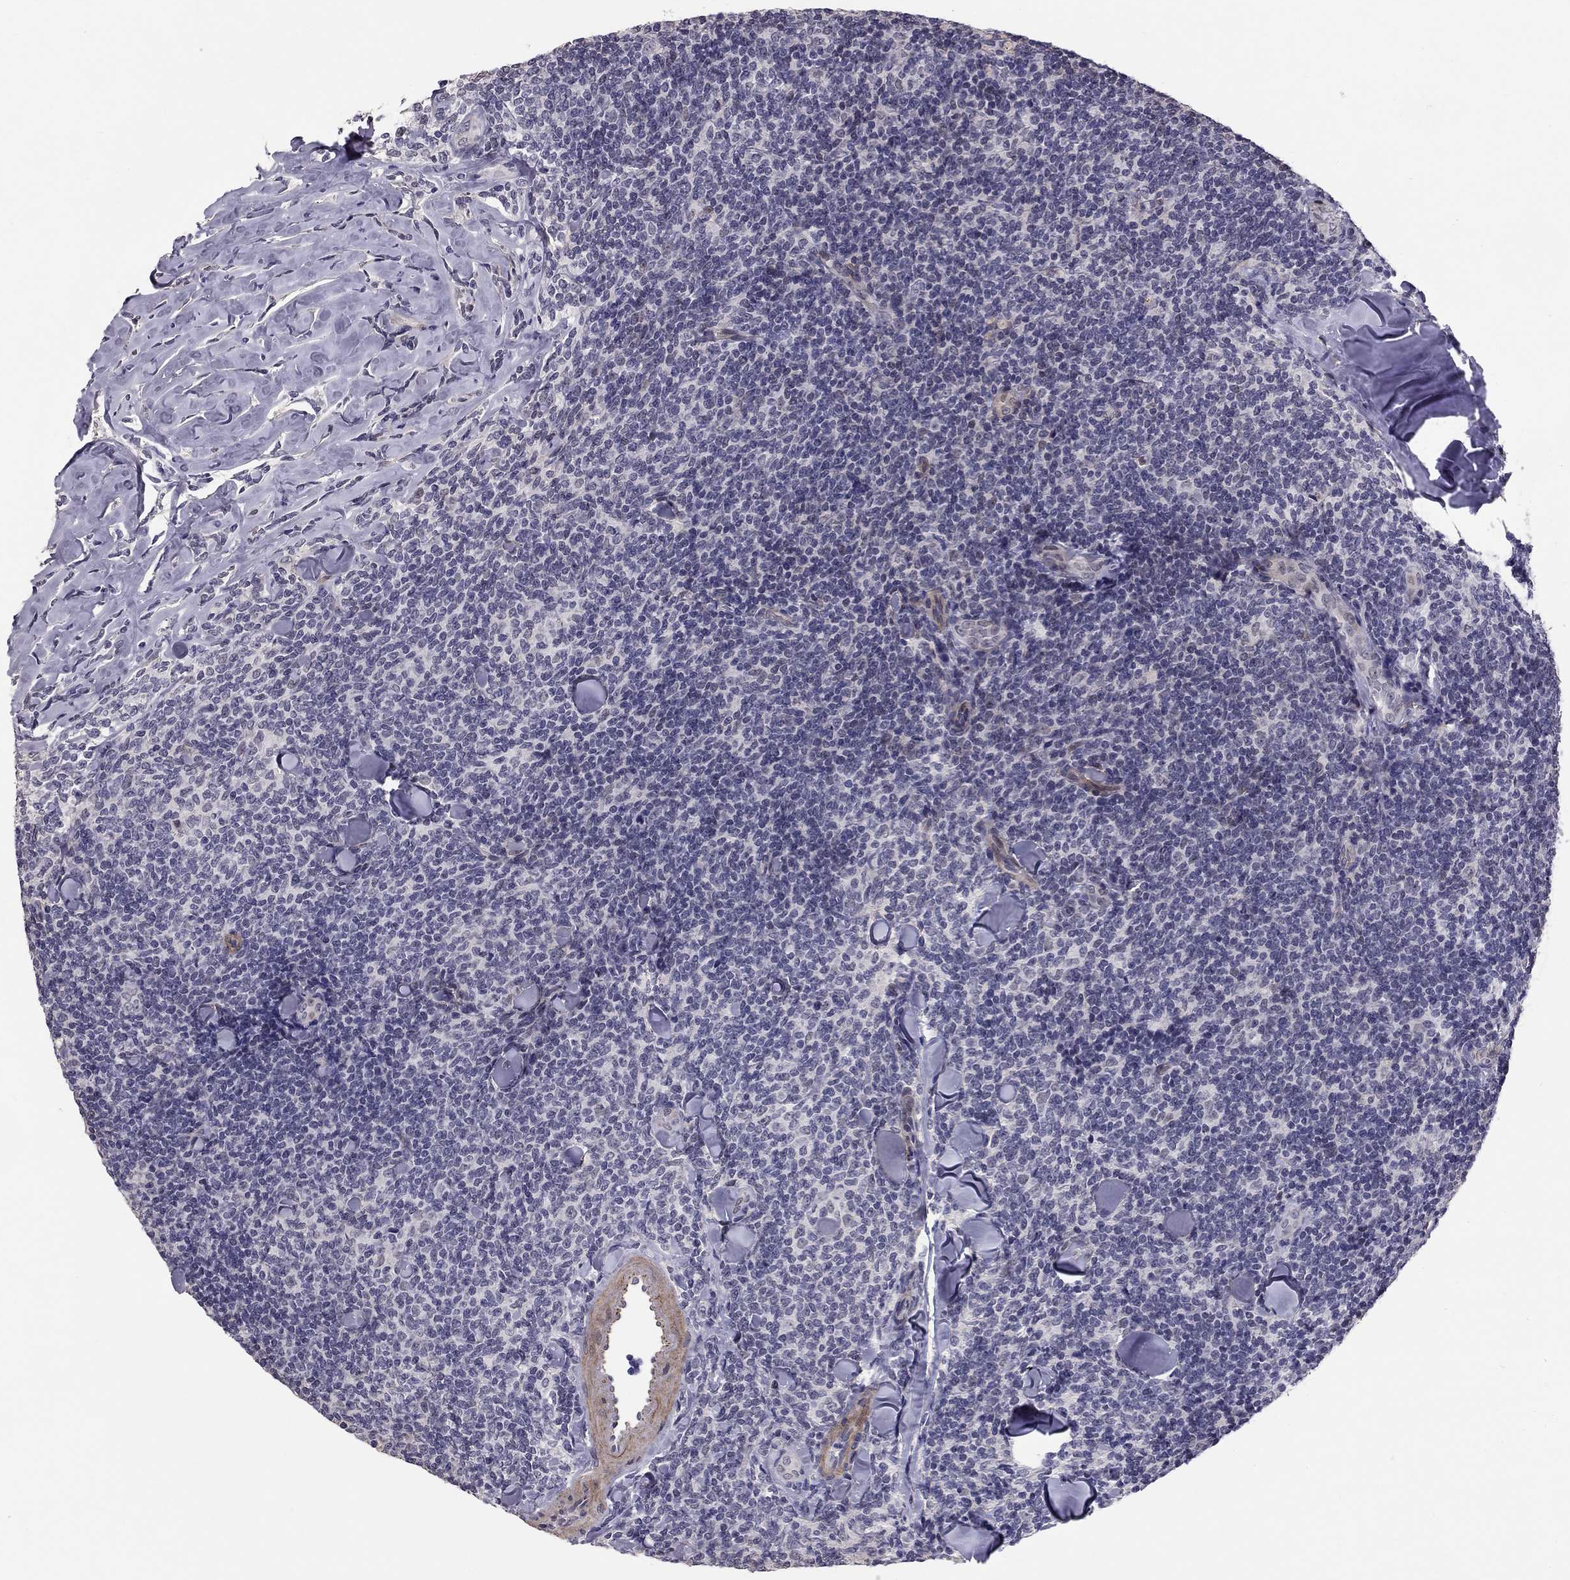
{"staining": {"intensity": "negative", "quantity": "none", "location": "none"}, "tissue": "lymphoma", "cell_type": "Tumor cells", "image_type": "cancer", "snomed": [{"axis": "morphology", "description": "Malignant lymphoma, non-Hodgkin's type, Low grade"}, {"axis": "topography", "description": "Lymph node"}], "caption": "A high-resolution micrograph shows immunohistochemistry staining of lymphoma, which displays no significant positivity in tumor cells.", "gene": "GJB4", "patient": {"sex": "female", "age": 56}}